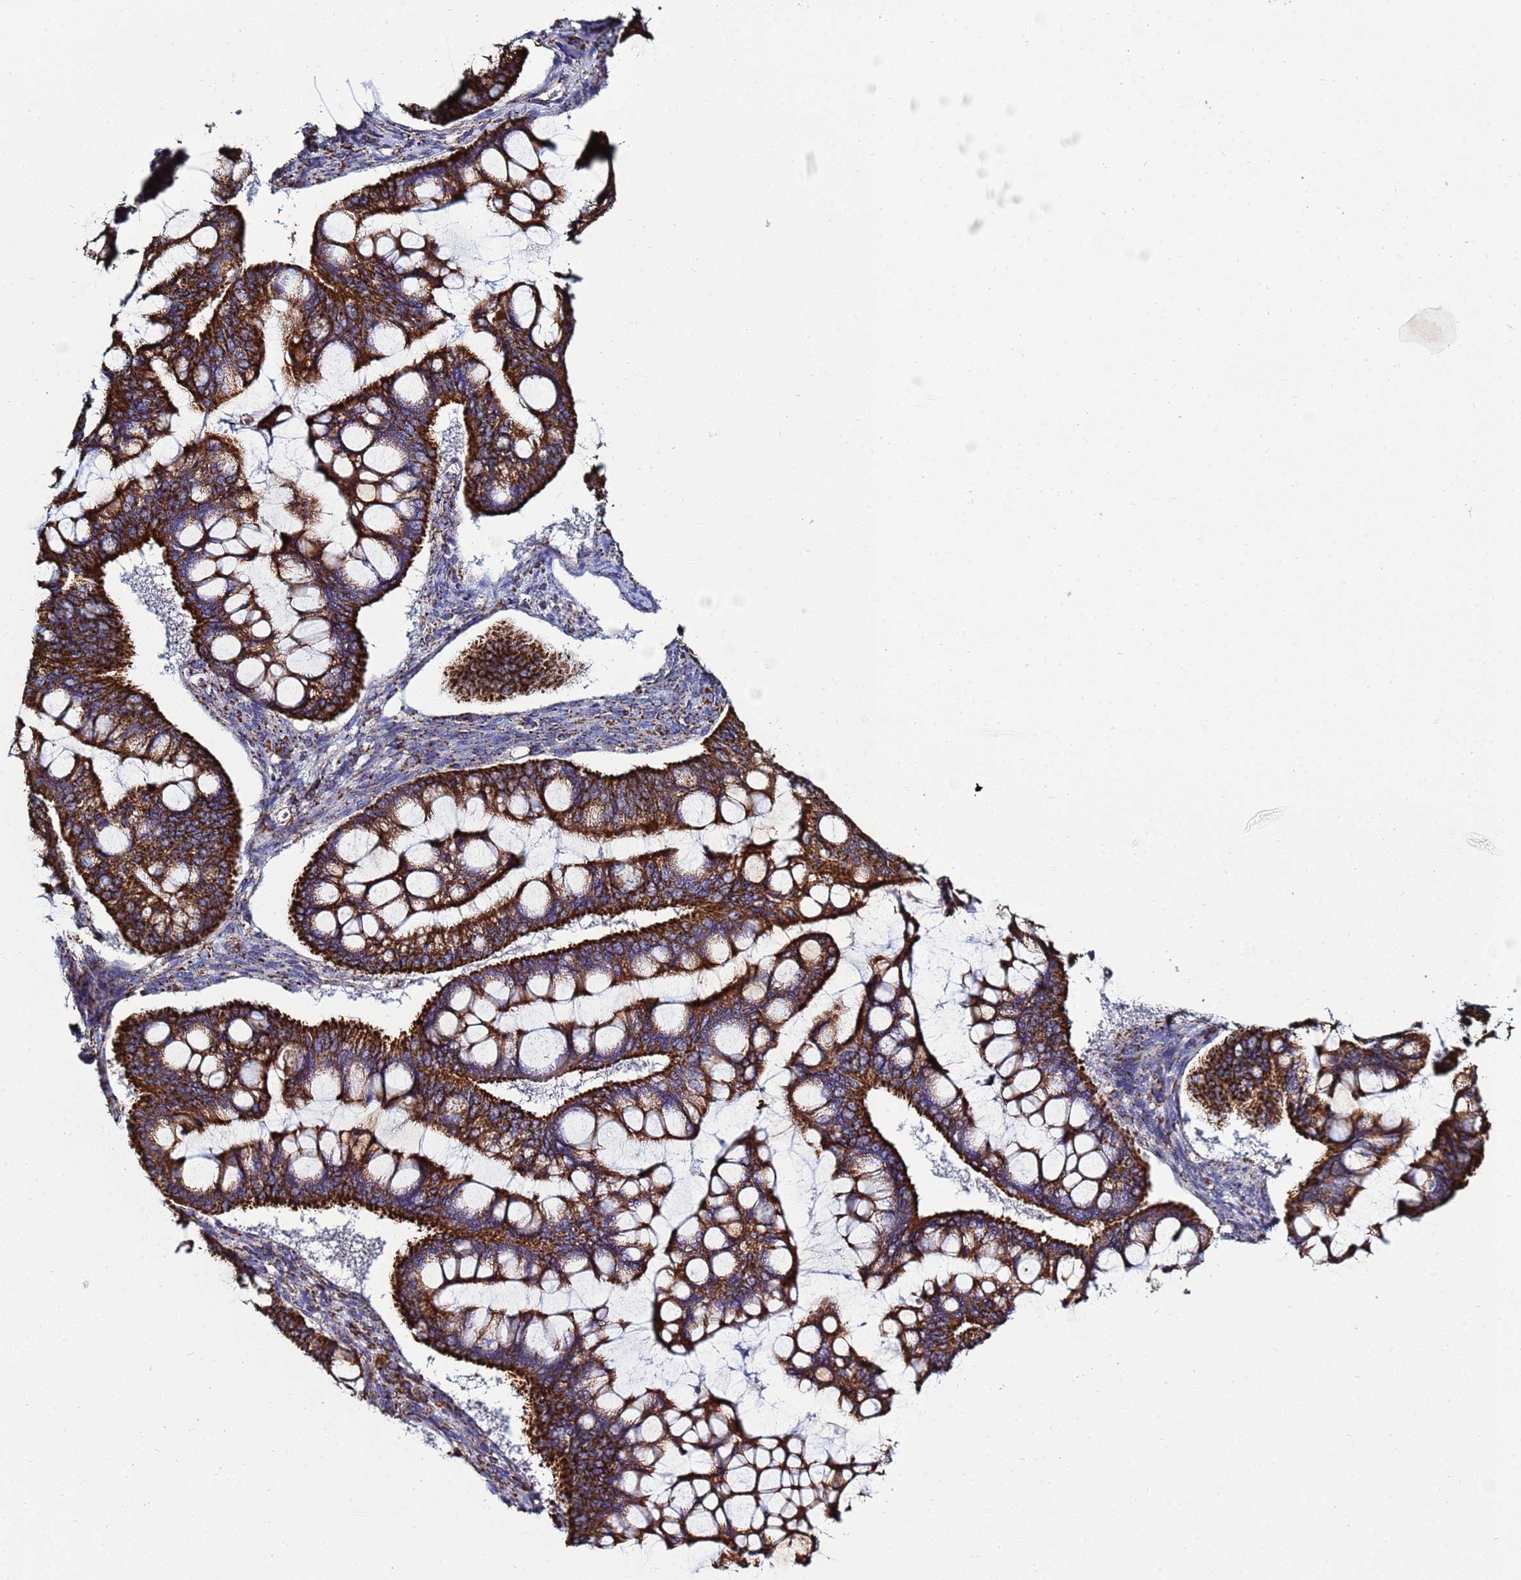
{"staining": {"intensity": "strong", "quantity": ">75%", "location": "cytoplasmic/membranous"}, "tissue": "ovarian cancer", "cell_type": "Tumor cells", "image_type": "cancer", "snomed": [{"axis": "morphology", "description": "Cystadenocarcinoma, mucinous, NOS"}, {"axis": "topography", "description": "Ovary"}], "caption": "A photomicrograph of ovarian mucinous cystadenocarcinoma stained for a protein displays strong cytoplasmic/membranous brown staining in tumor cells.", "gene": "COQ4", "patient": {"sex": "female", "age": 73}}